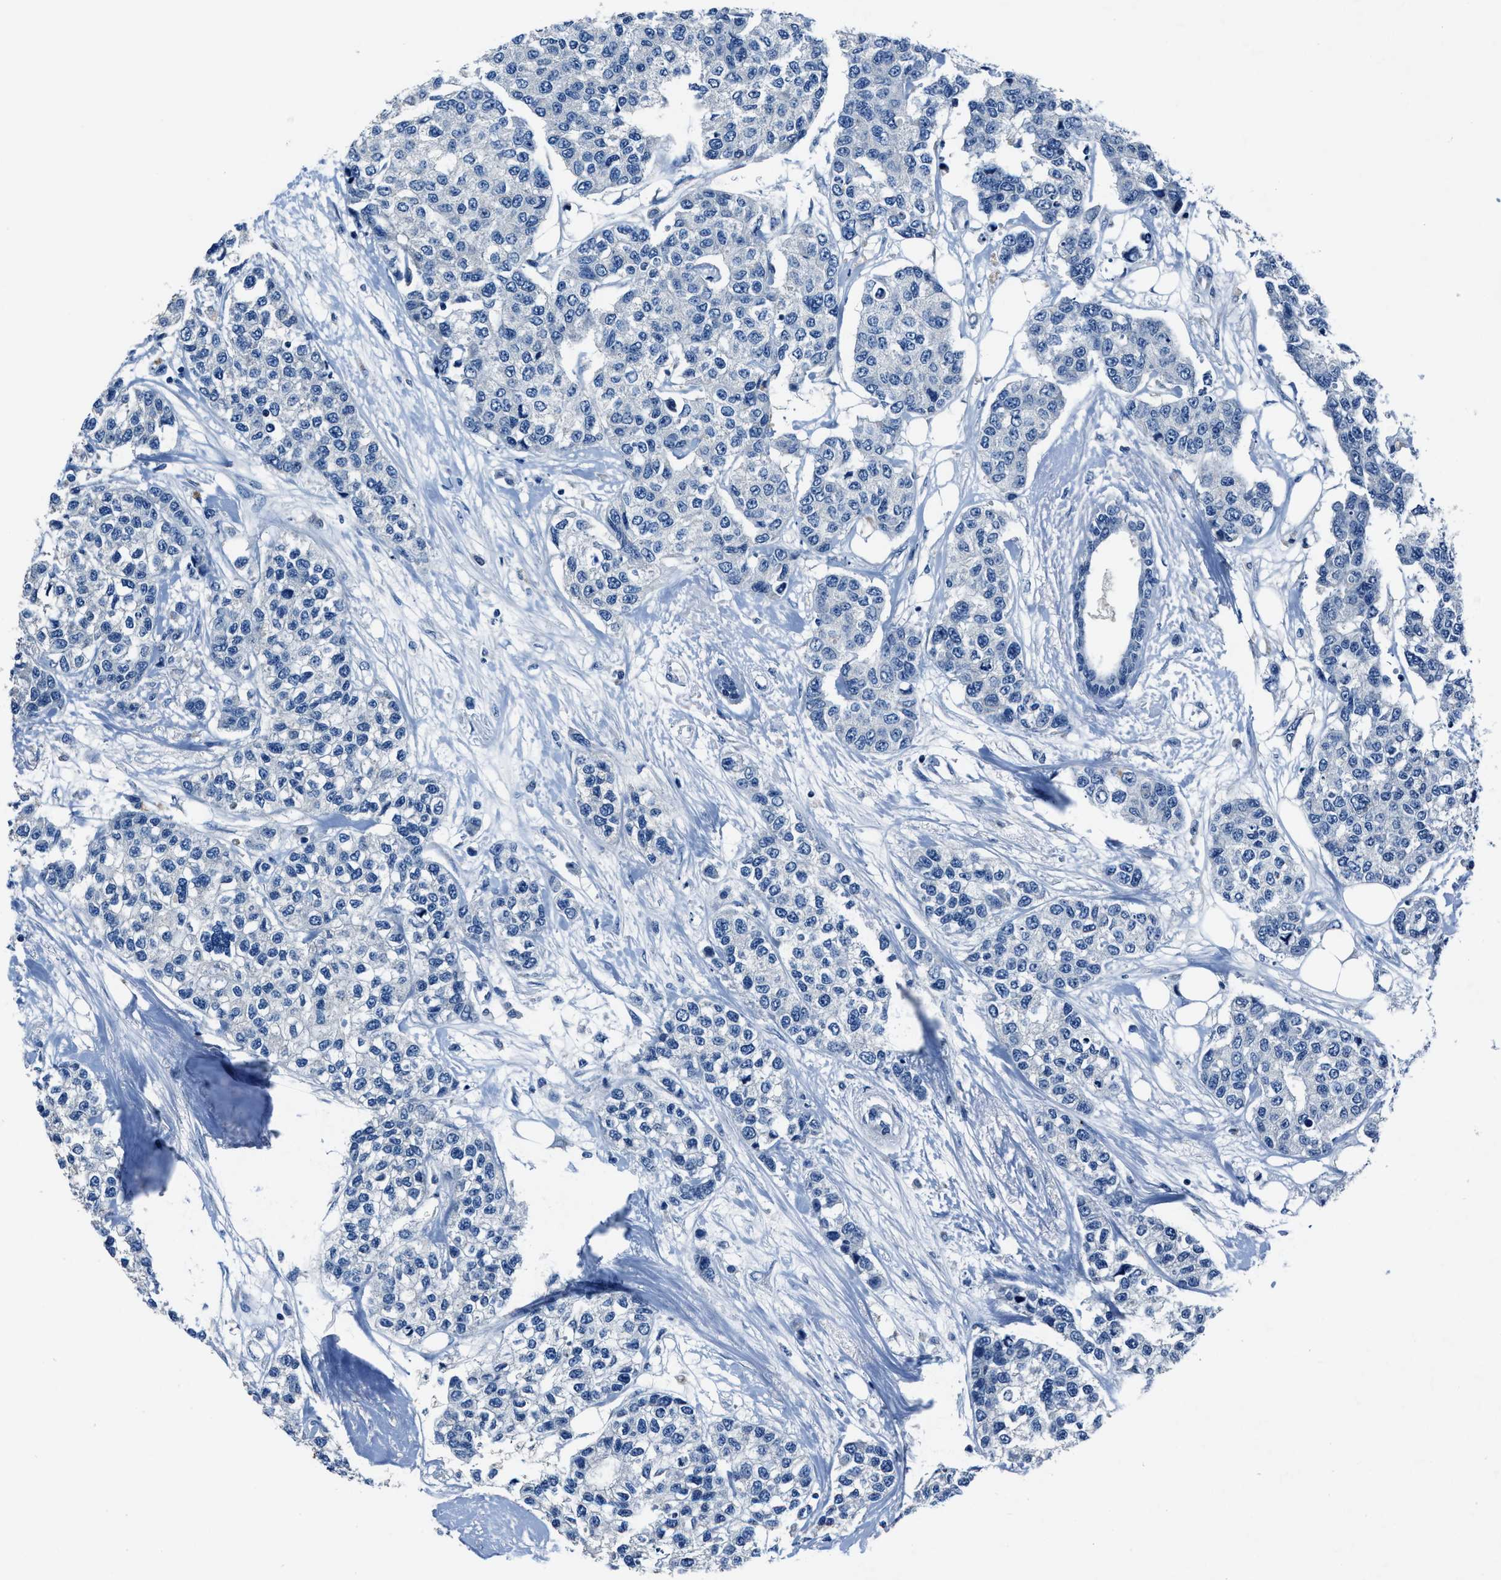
{"staining": {"intensity": "negative", "quantity": "none", "location": "none"}, "tissue": "breast cancer", "cell_type": "Tumor cells", "image_type": "cancer", "snomed": [{"axis": "morphology", "description": "Duct carcinoma"}, {"axis": "topography", "description": "Breast"}], "caption": "DAB immunohistochemical staining of breast cancer (infiltrating ductal carcinoma) exhibits no significant expression in tumor cells. (DAB (3,3'-diaminobenzidine) immunohistochemistry with hematoxylin counter stain).", "gene": "ADAM2", "patient": {"sex": "female", "age": 51}}